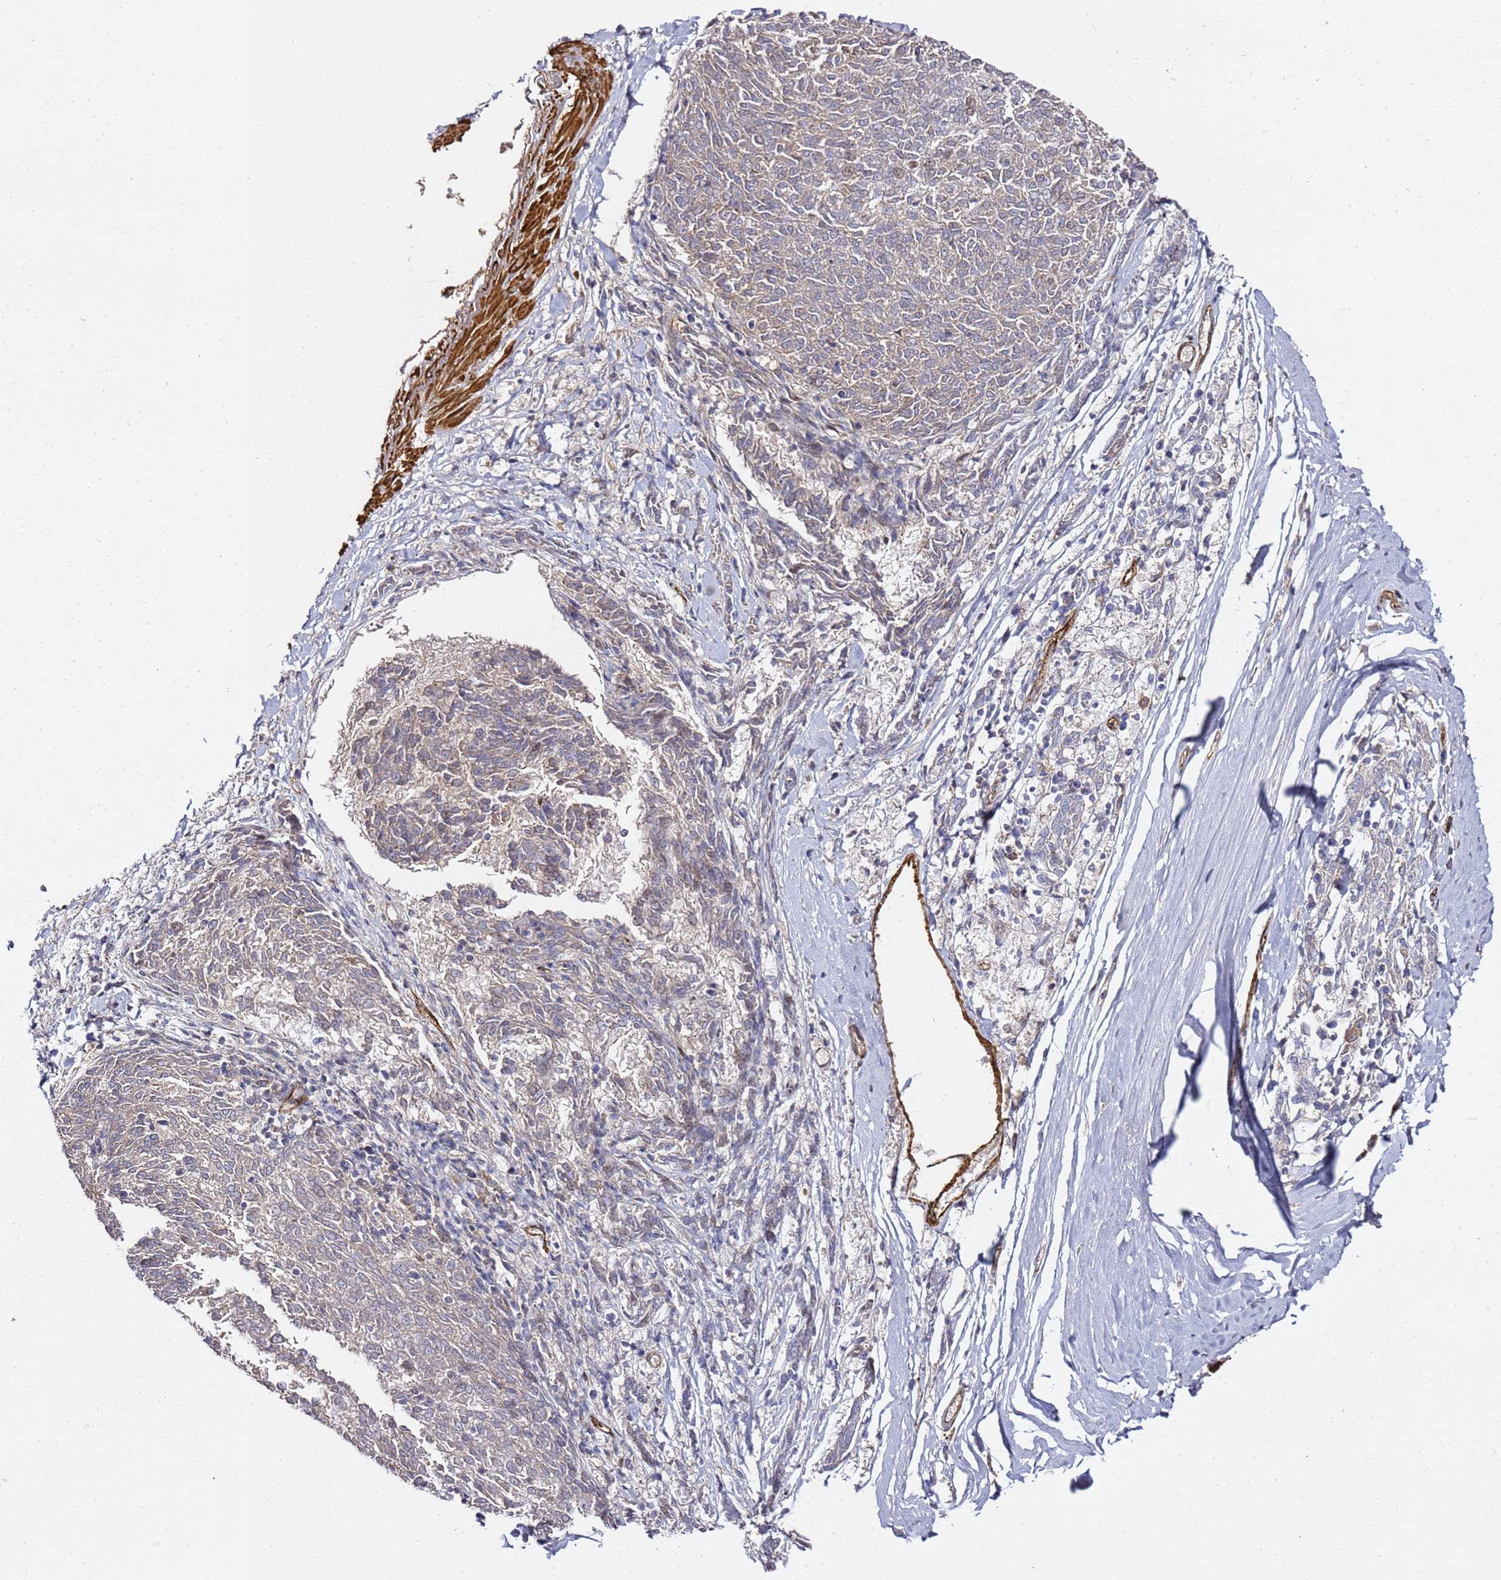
{"staining": {"intensity": "negative", "quantity": "none", "location": "none"}, "tissue": "melanoma", "cell_type": "Tumor cells", "image_type": "cancer", "snomed": [{"axis": "morphology", "description": "Malignant melanoma, NOS"}, {"axis": "topography", "description": "Skin"}], "caption": "Tumor cells are negative for protein expression in human malignant melanoma.", "gene": "EPS8L1", "patient": {"sex": "female", "age": 72}}